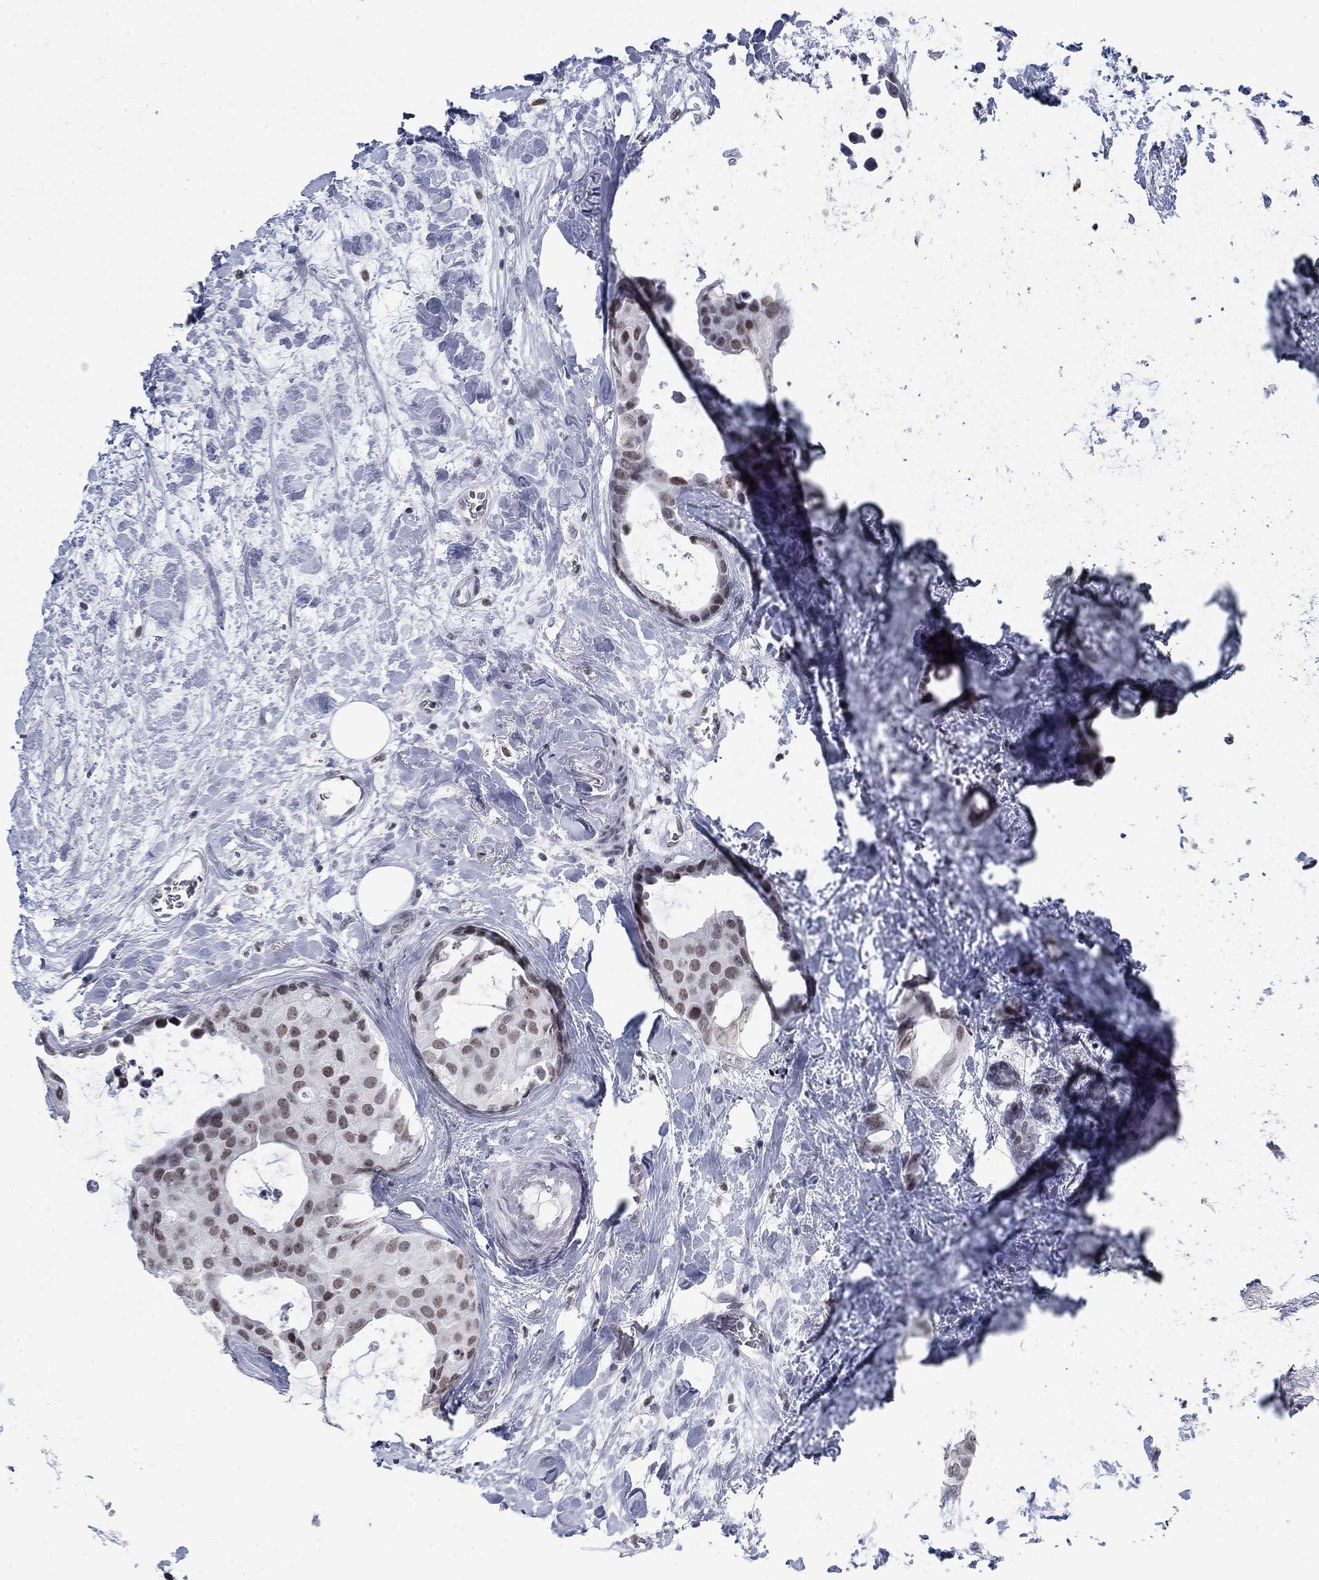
{"staining": {"intensity": "moderate", "quantity": "<25%", "location": "nuclear"}, "tissue": "breast cancer", "cell_type": "Tumor cells", "image_type": "cancer", "snomed": [{"axis": "morphology", "description": "Duct carcinoma"}, {"axis": "topography", "description": "Breast"}], "caption": "Breast cancer (invasive ductal carcinoma) stained with immunohistochemistry reveals moderate nuclear staining in approximately <25% of tumor cells.", "gene": "NPAS3", "patient": {"sex": "female", "age": 45}}